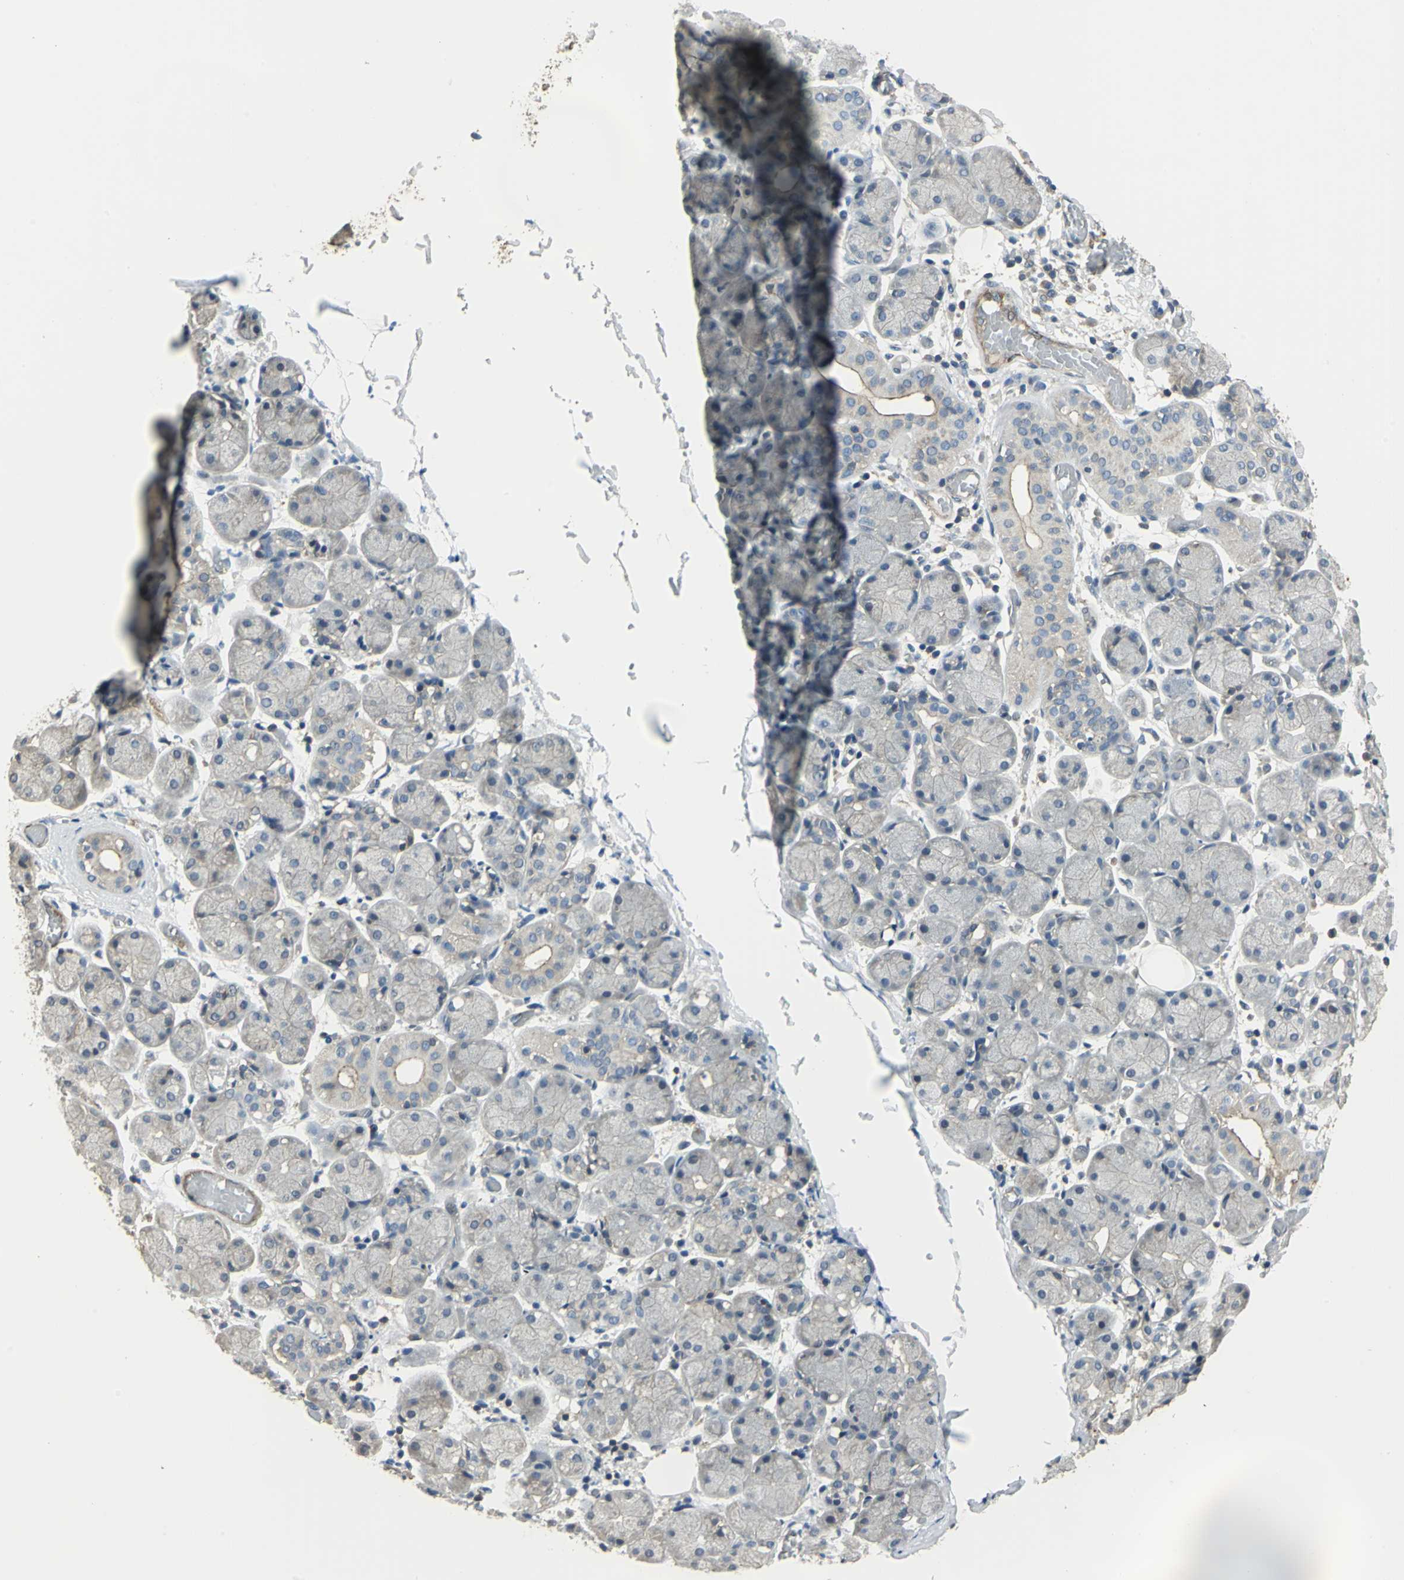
{"staining": {"intensity": "weak", "quantity": "<25%", "location": "cytoplasmic/membranous"}, "tissue": "salivary gland", "cell_type": "Glandular cells", "image_type": "normal", "snomed": [{"axis": "morphology", "description": "Normal tissue, NOS"}, {"axis": "topography", "description": "Salivary gland"}], "caption": "This is an immunohistochemistry histopathology image of unremarkable human salivary gland. There is no positivity in glandular cells.", "gene": "RAPGEF1", "patient": {"sex": "female", "age": 24}}